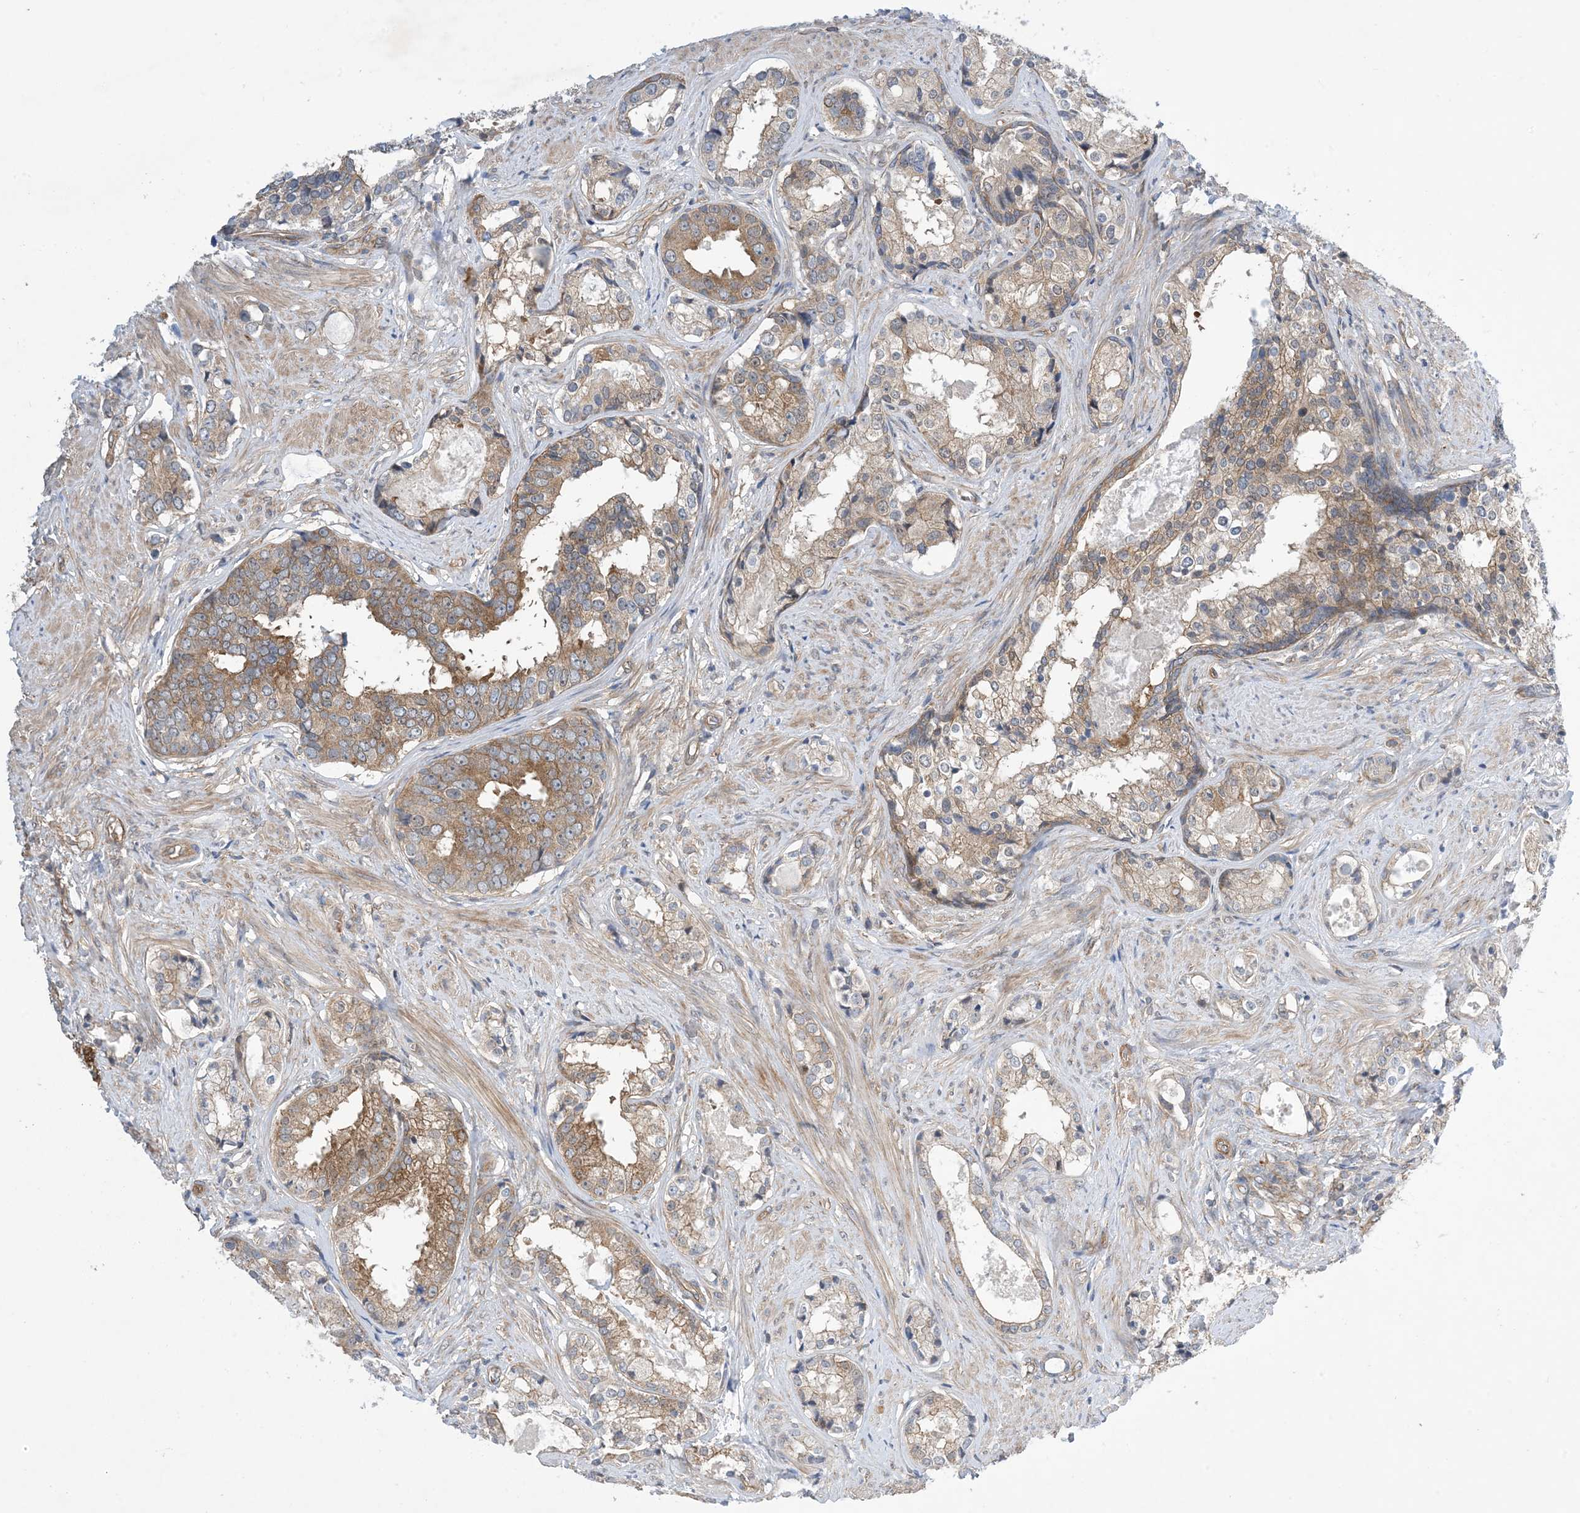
{"staining": {"intensity": "moderate", "quantity": "25%-75%", "location": "cytoplasmic/membranous"}, "tissue": "prostate cancer", "cell_type": "Tumor cells", "image_type": "cancer", "snomed": [{"axis": "morphology", "description": "Adenocarcinoma, High grade"}, {"axis": "topography", "description": "Prostate"}], "caption": "A micrograph showing moderate cytoplasmic/membranous positivity in about 25%-75% of tumor cells in prostate cancer, as visualized by brown immunohistochemical staining.", "gene": "EHBP1", "patient": {"sex": "male", "age": 58}}